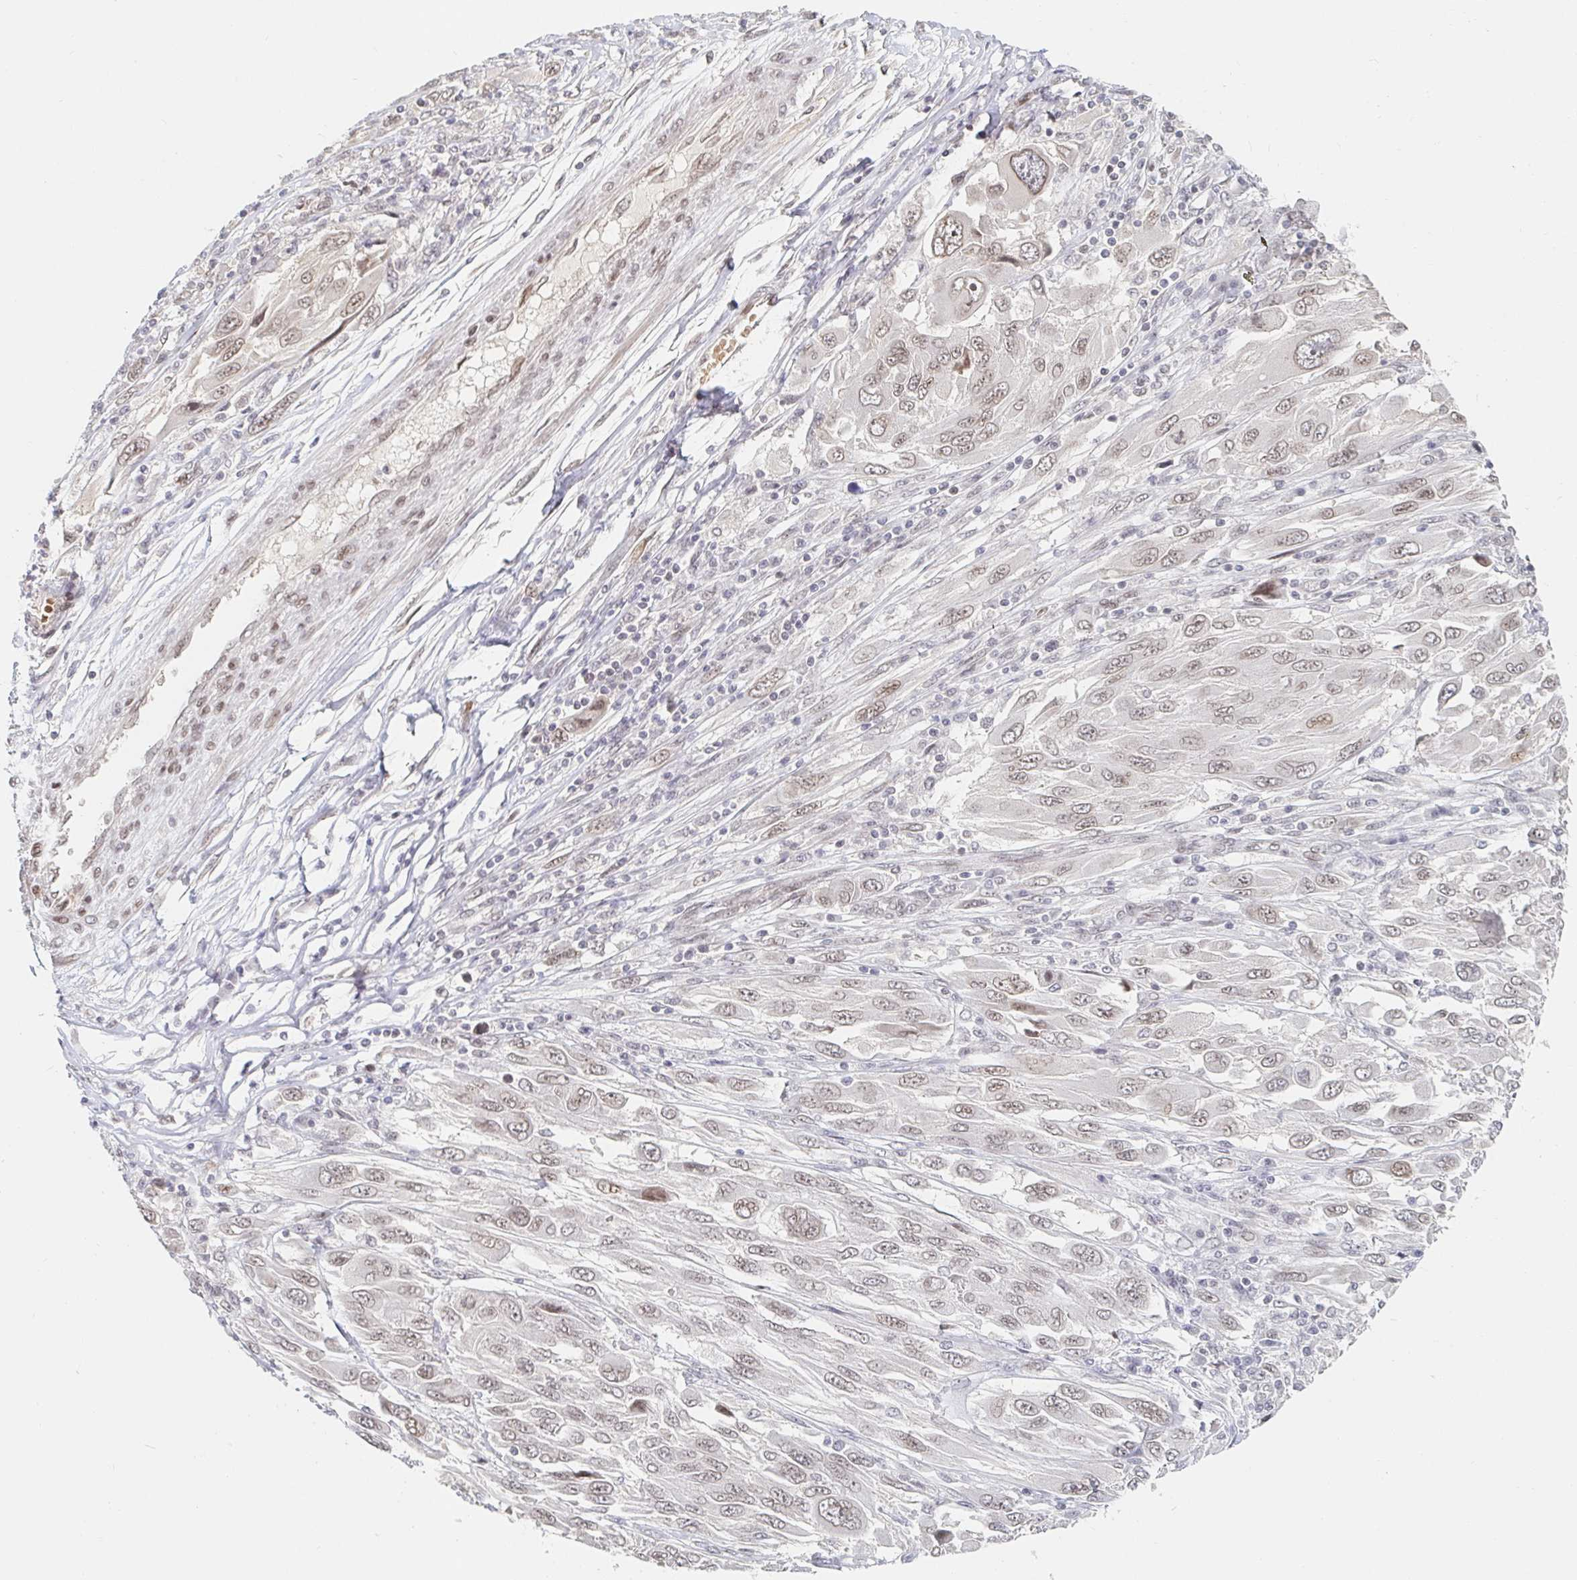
{"staining": {"intensity": "weak", "quantity": "25%-75%", "location": "nuclear"}, "tissue": "melanoma", "cell_type": "Tumor cells", "image_type": "cancer", "snomed": [{"axis": "morphology", "description": "Malignant melanoma, NOS"}, {"axis": "topography", "description": "Skin"}], "caption": "Brown immunohistochemical staining in human malignant melanoma exhibits weak nuclear expression in approximately 25%-75% of tumor cells. (Brightfield microscopy of DAB IHC at high magnification).", "gene": "CHD2", "patient": {"sex": "female", "age": 91}}